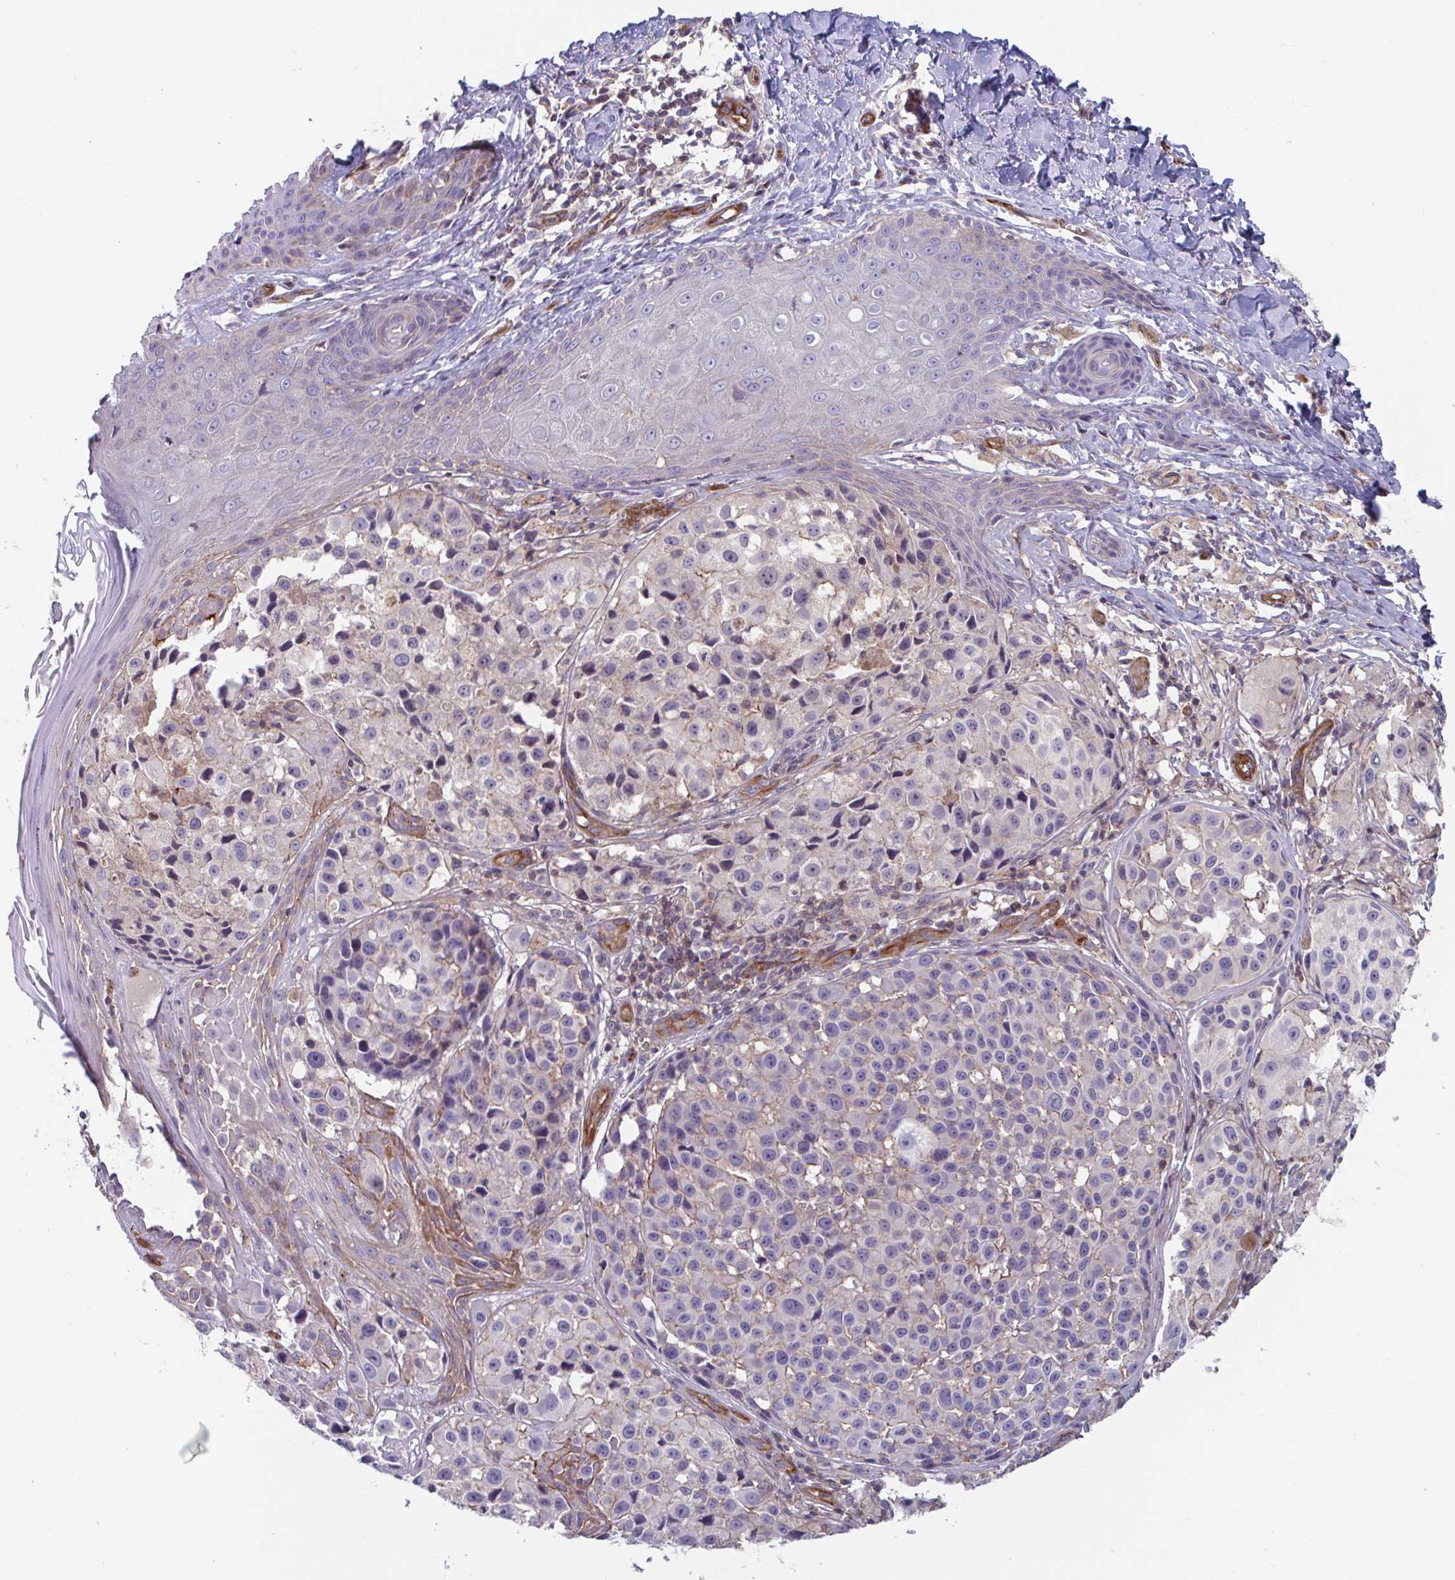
{"staining": {"intensity": "weak", "quantity": "<25%", "location": "cytoplasmic/membranous"}, "tissue": "melanoma", "cell_type": "Tumor cells", "image_type": "cancer", "snomed": [{"axis": "morphology", "description": "Malignant melanoma, NOS"}, {"axis": "topography", "description": "Skin"}], "caption": "Tumor cells show no significant expression in melanoma.", "gene": "SHISA7", "patient": {"sex": "male", "age": 39}}